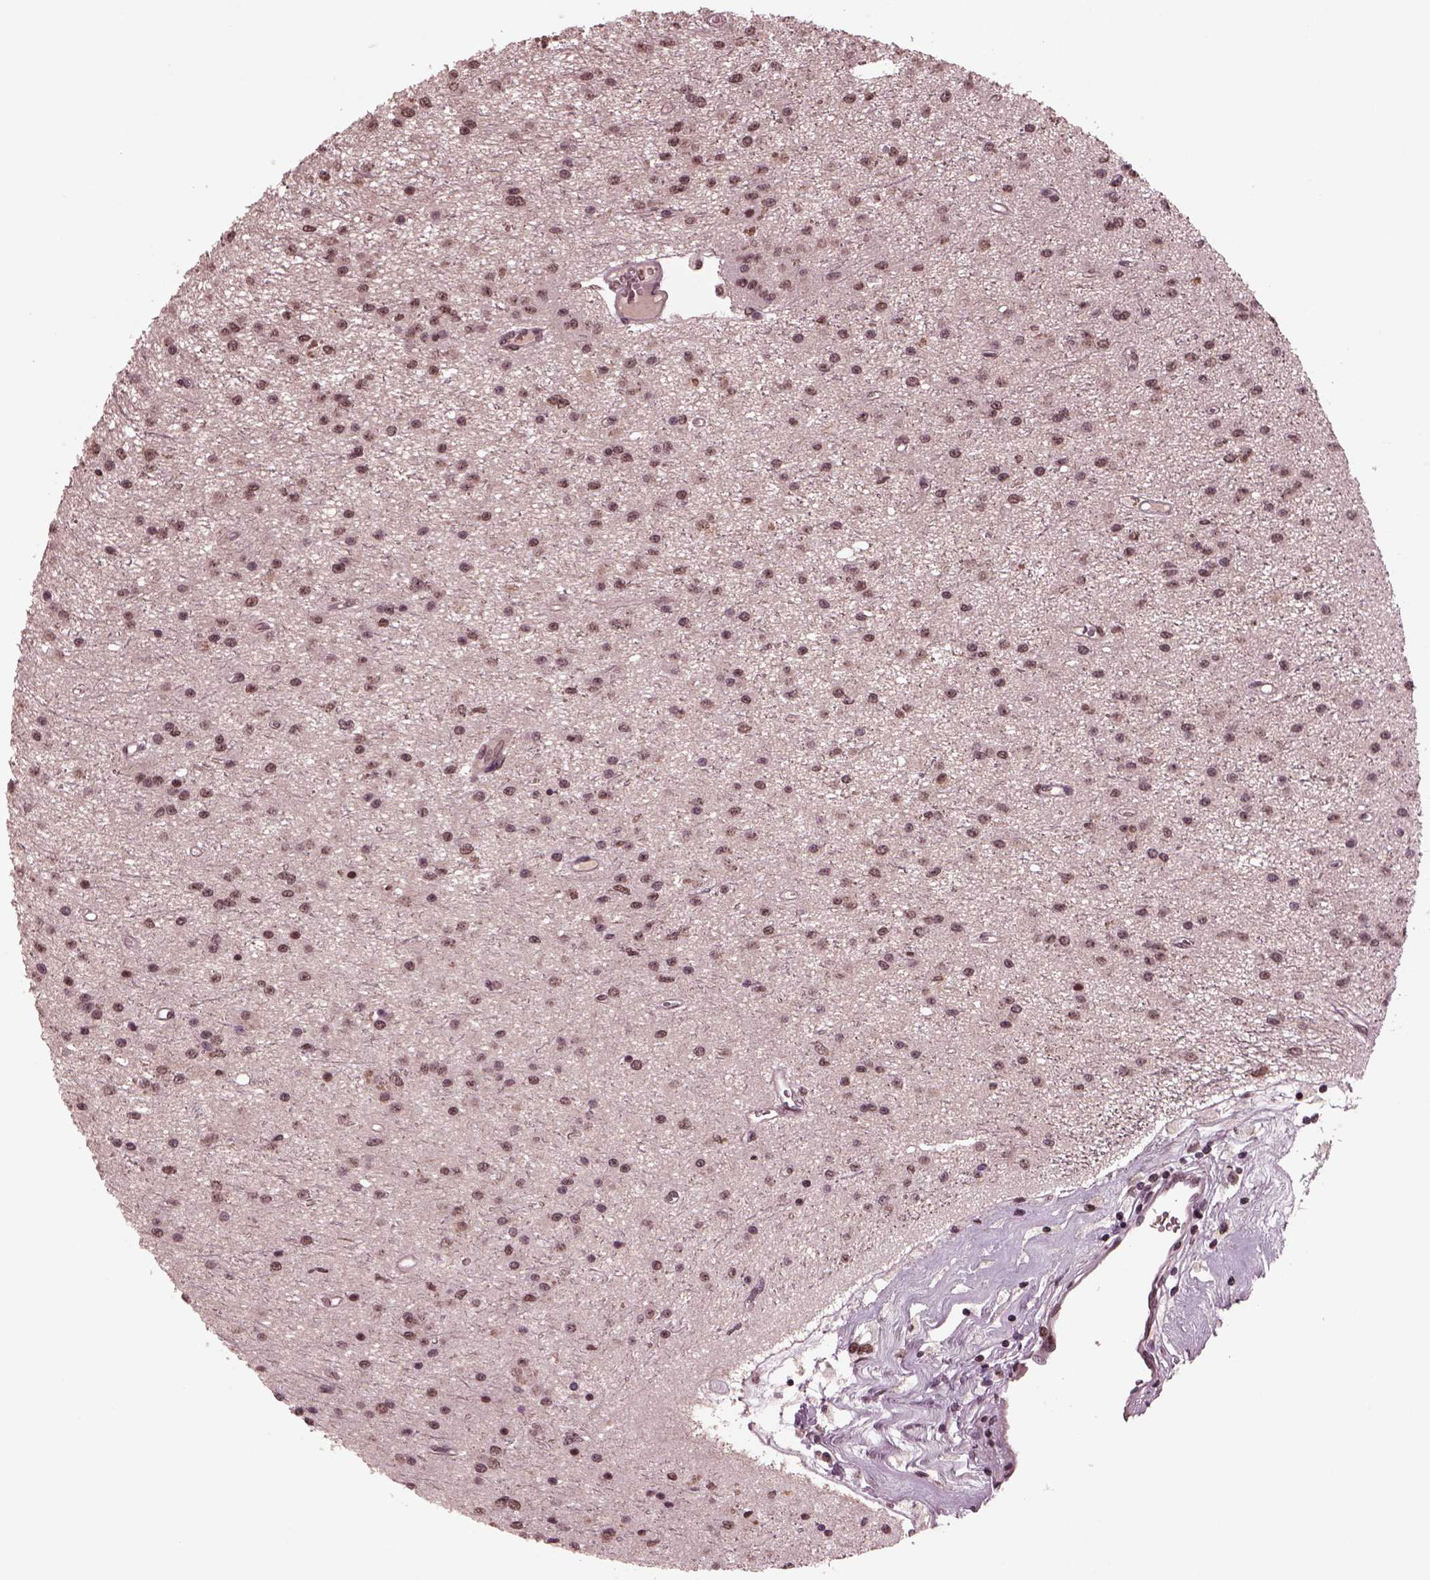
{"staining": {"intensity": "moderate", "quantity": "25%-75%", "location": "nuclear"}, "tissue": "glioma", "cell_type": "Tumor cells", "image_type": "cancer", "snomed": [{"axis": "morphology", "description": "Glioma, malignant, Low grade"}, {"axis": "topography", "description": "Brain"}], "caption": "IHC of glioma shows medium levels of moderate nuclear expression in about 25%-75% of tumor cells. The protein of interest is shown in brown color, while the nuclei are stained blue.", "gene": "NAP1L5", "patient": {"sex": "female", "age": 45}}